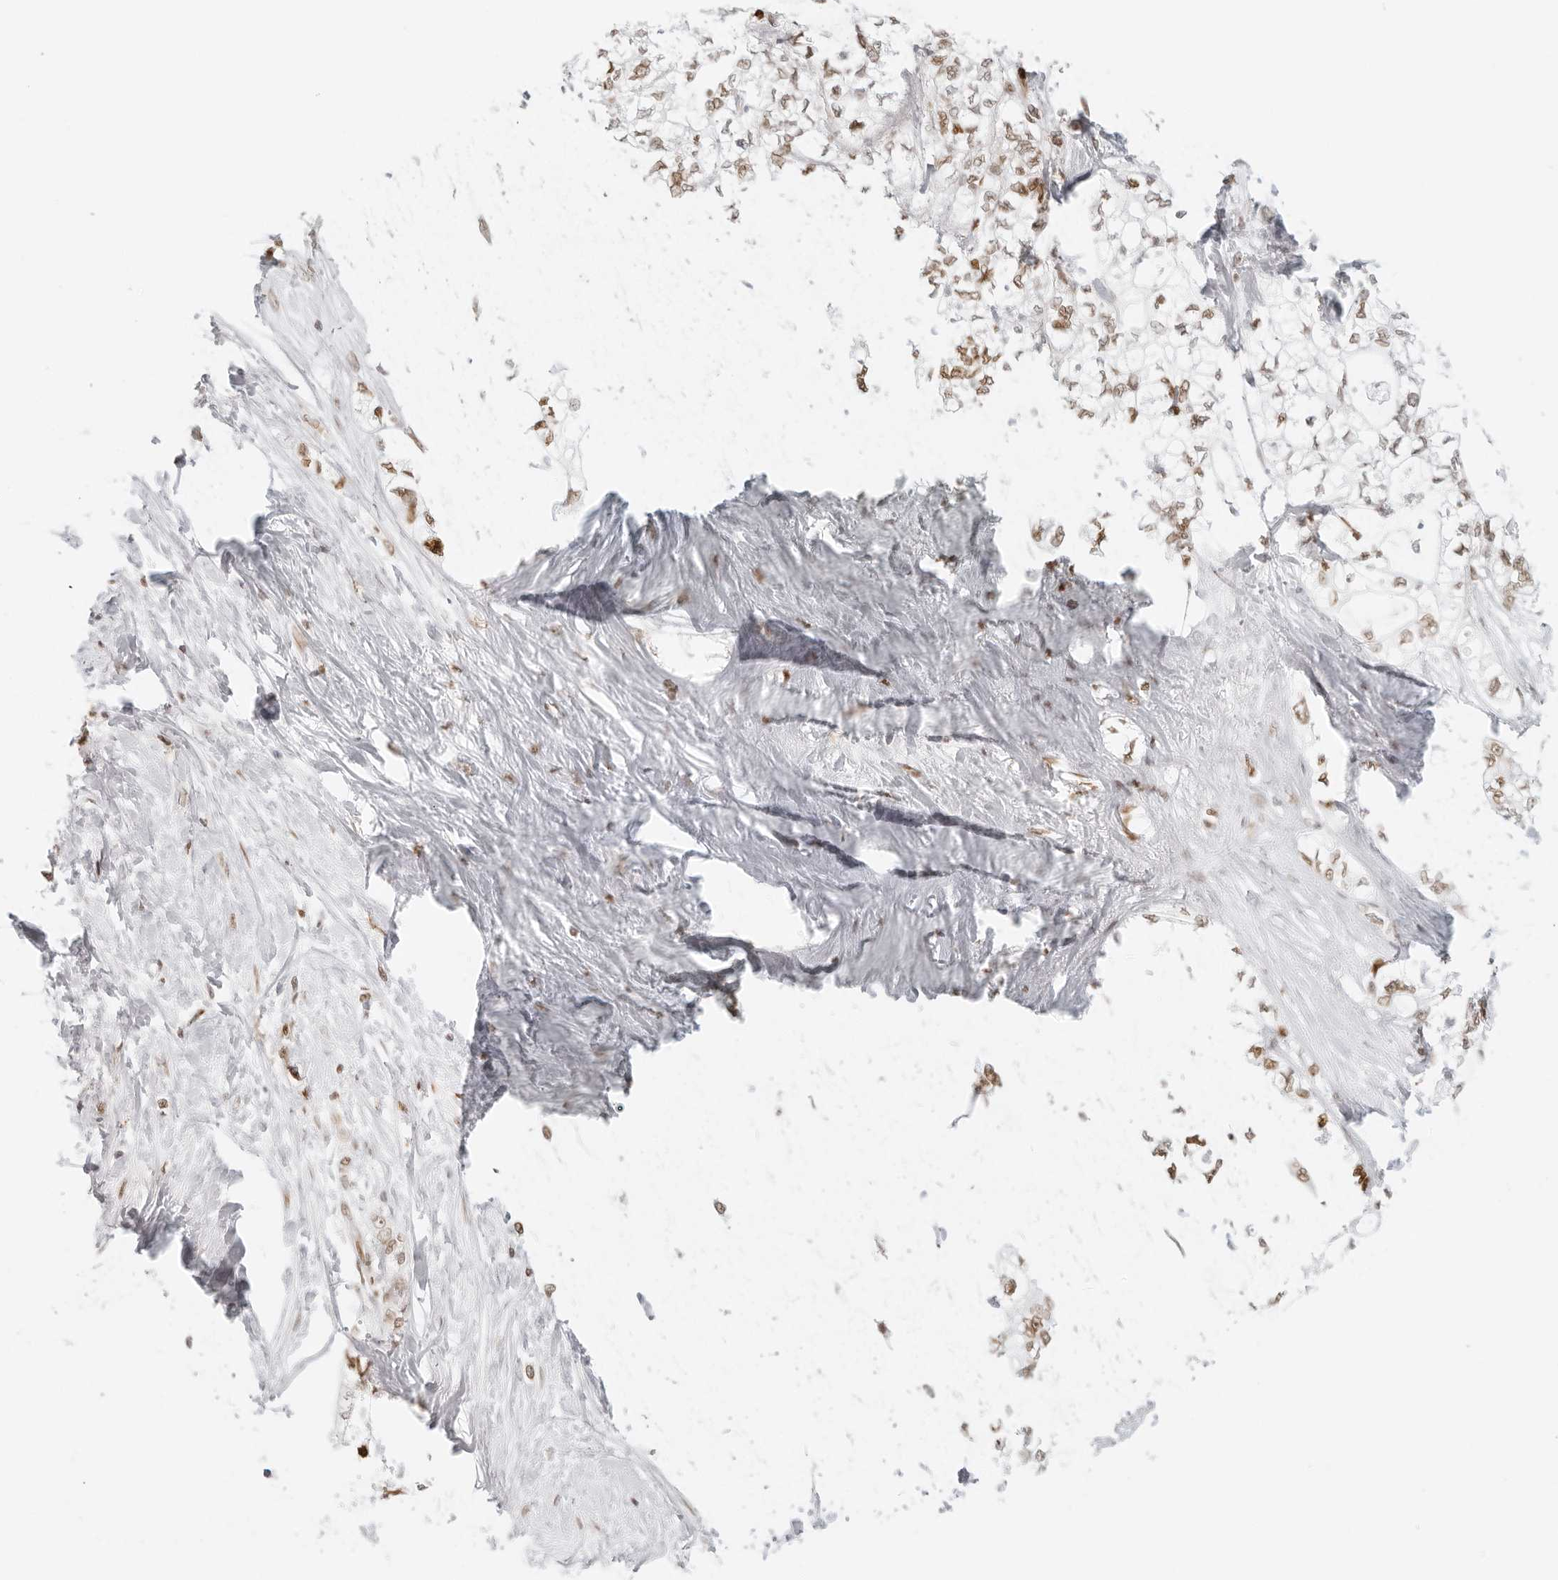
{"staining": {"intensity": "weak", "quantity": ">75%", "location": "nuclear"}, "tissue": "pancreatic cancer", "cell_type": "Tumor cells", "image_type": "cancer", "snomed": [{"axis": "morphology", "description": "Adenocarcinoma, NOS"}, {"axis": "topography", "description": "Pancreas"}], "caption": "Human adenocarcinoma (pancreatic) stained with a protein marker exhibits weak staining in tumor cells.", "gene": "RCC1", "patient": {"sex": "male", "age": 70}}